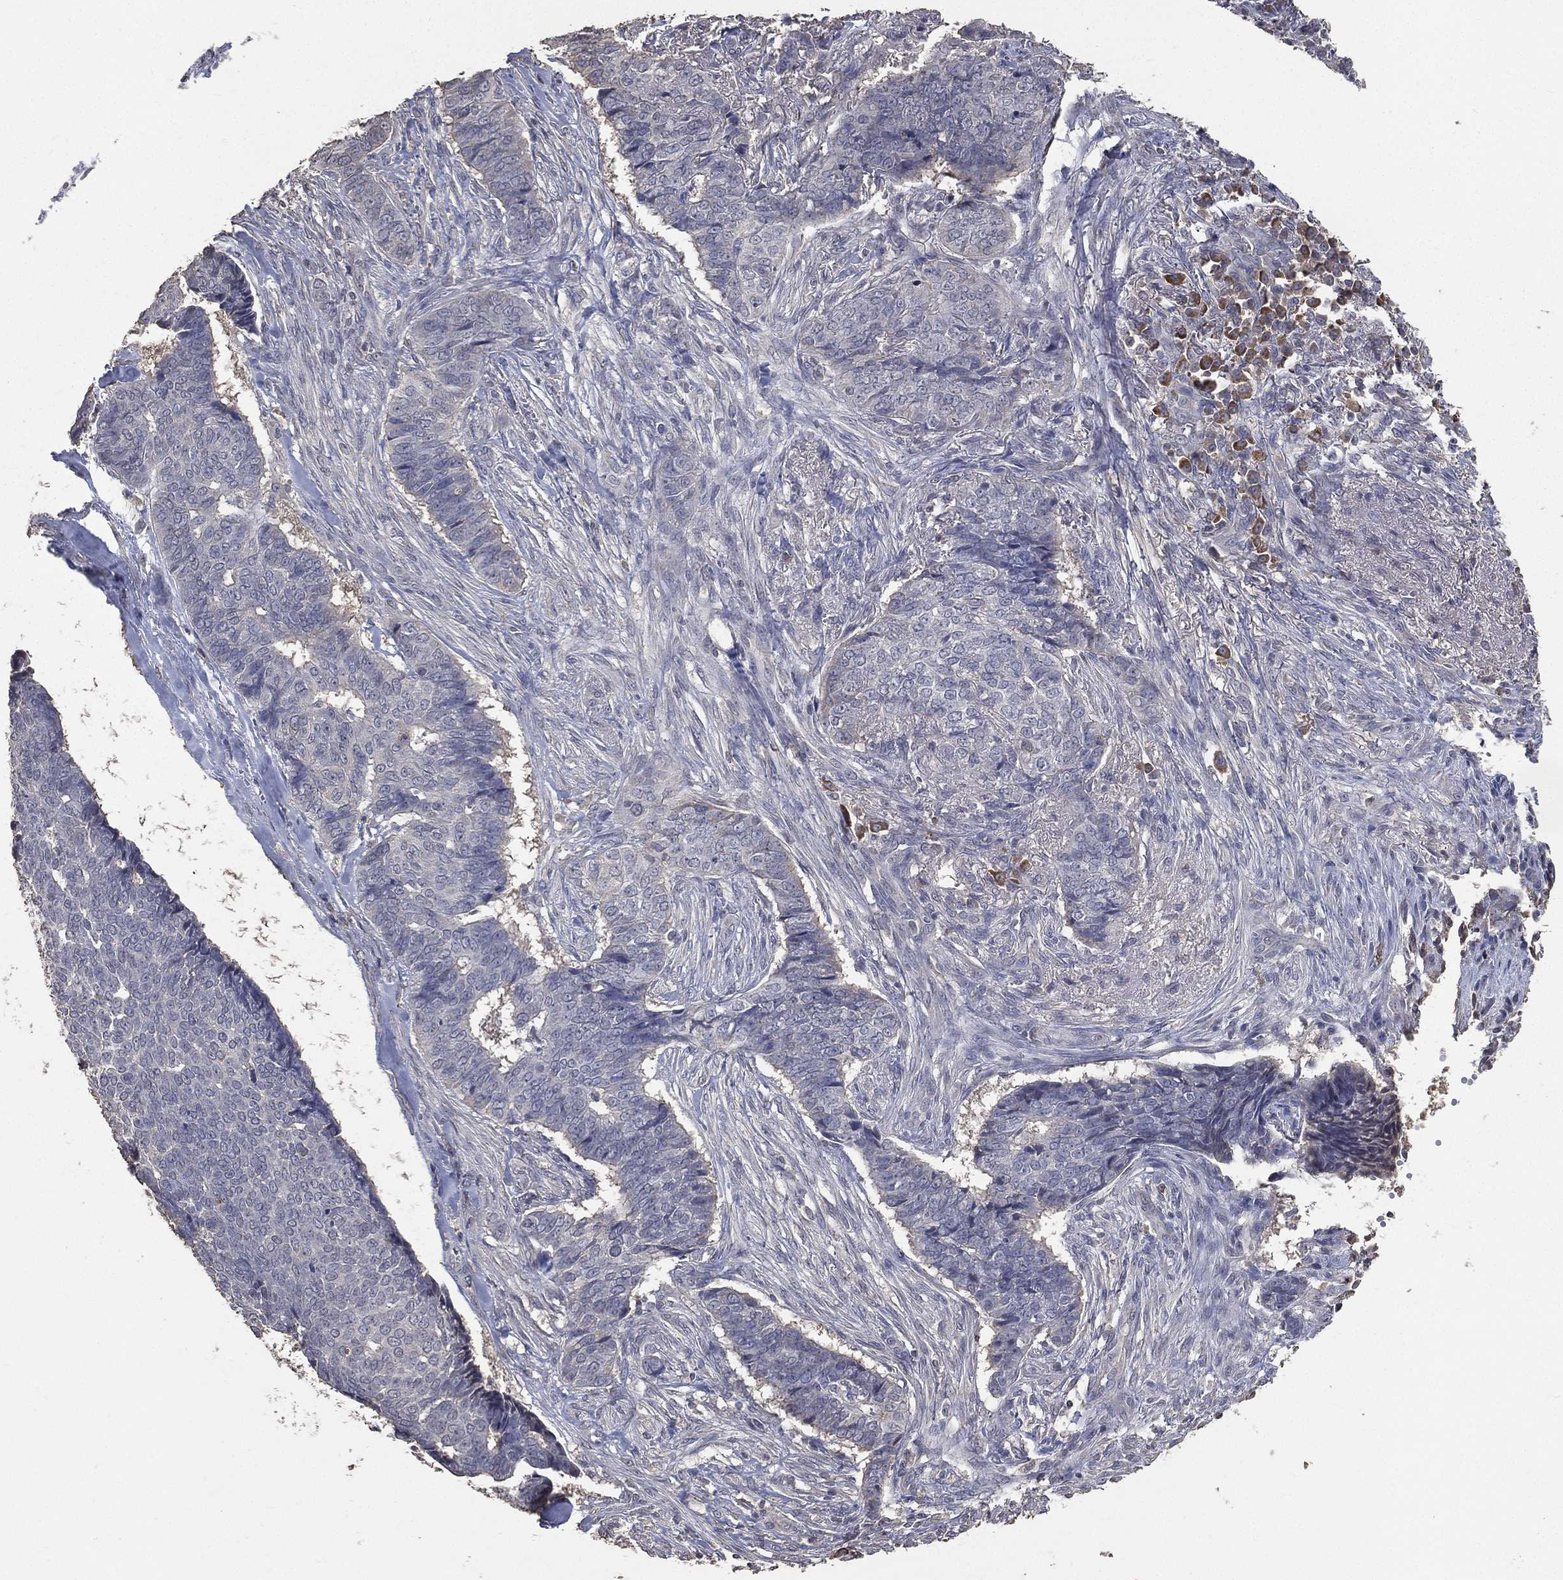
{"staining": {"intensity": "negative", "quantity": "none", "location": "none"}, "tissue": "skin cancer", "cell_type": "Tumor cells", "image_type": "cancer", "snomed": [{"axis": "morphology", "description": "Basal cell carcinoma"}, {"axis": "topography", "description": "Skin"}], "caption": "Immunohistochemistry of human skin basal cell carcinoma demonstrates no positivity in tumor cells.", "gene": "SNAP25", "patient": {"sex": "male", "age": 86}}